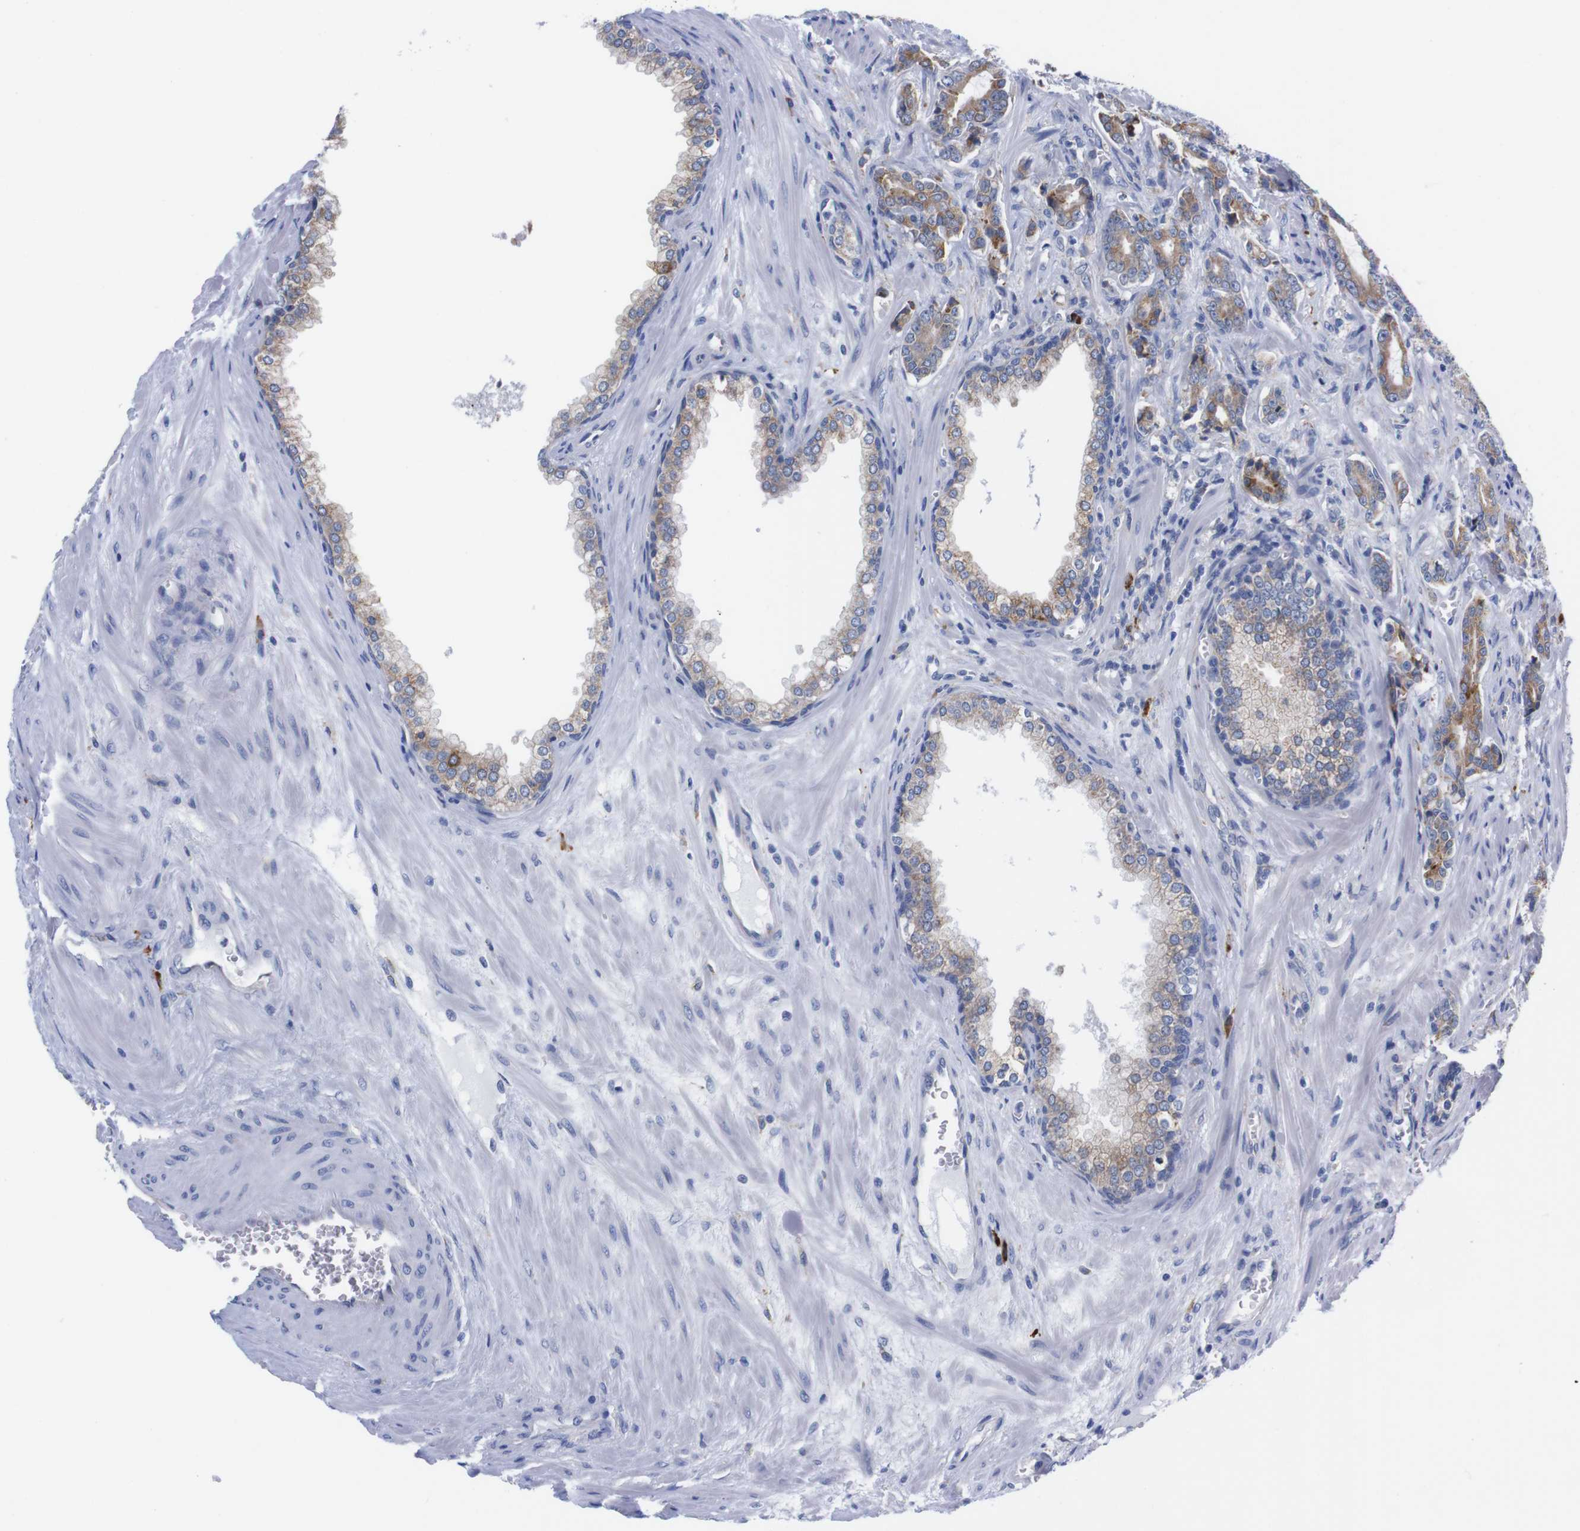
{"staining": {"intensity": "weak", "quantity": ">75%", "location": "cytoplasmic/membranous"}, "tissue": "prostate cancer", "cell_type": "Tumor cells", "image_type": "cancer", "snomed": [{"axis": "morphology", "description": "Adenocarcinoma, Low grade"}, {"axis": "topography", "description": "Prostate"}], "caption": "The photomicrograph reveals immunohistochemical staining of low-grade adenocarcinoma (prostate). There is weak cytoplasmic/membranous positivity is appreciated in approximately >75% of tumor cells. The protein is shown in brown color, while the nuclei are stained blue.", "gene": "NEBL", "patient": {"sex": "male", "age": 58}}